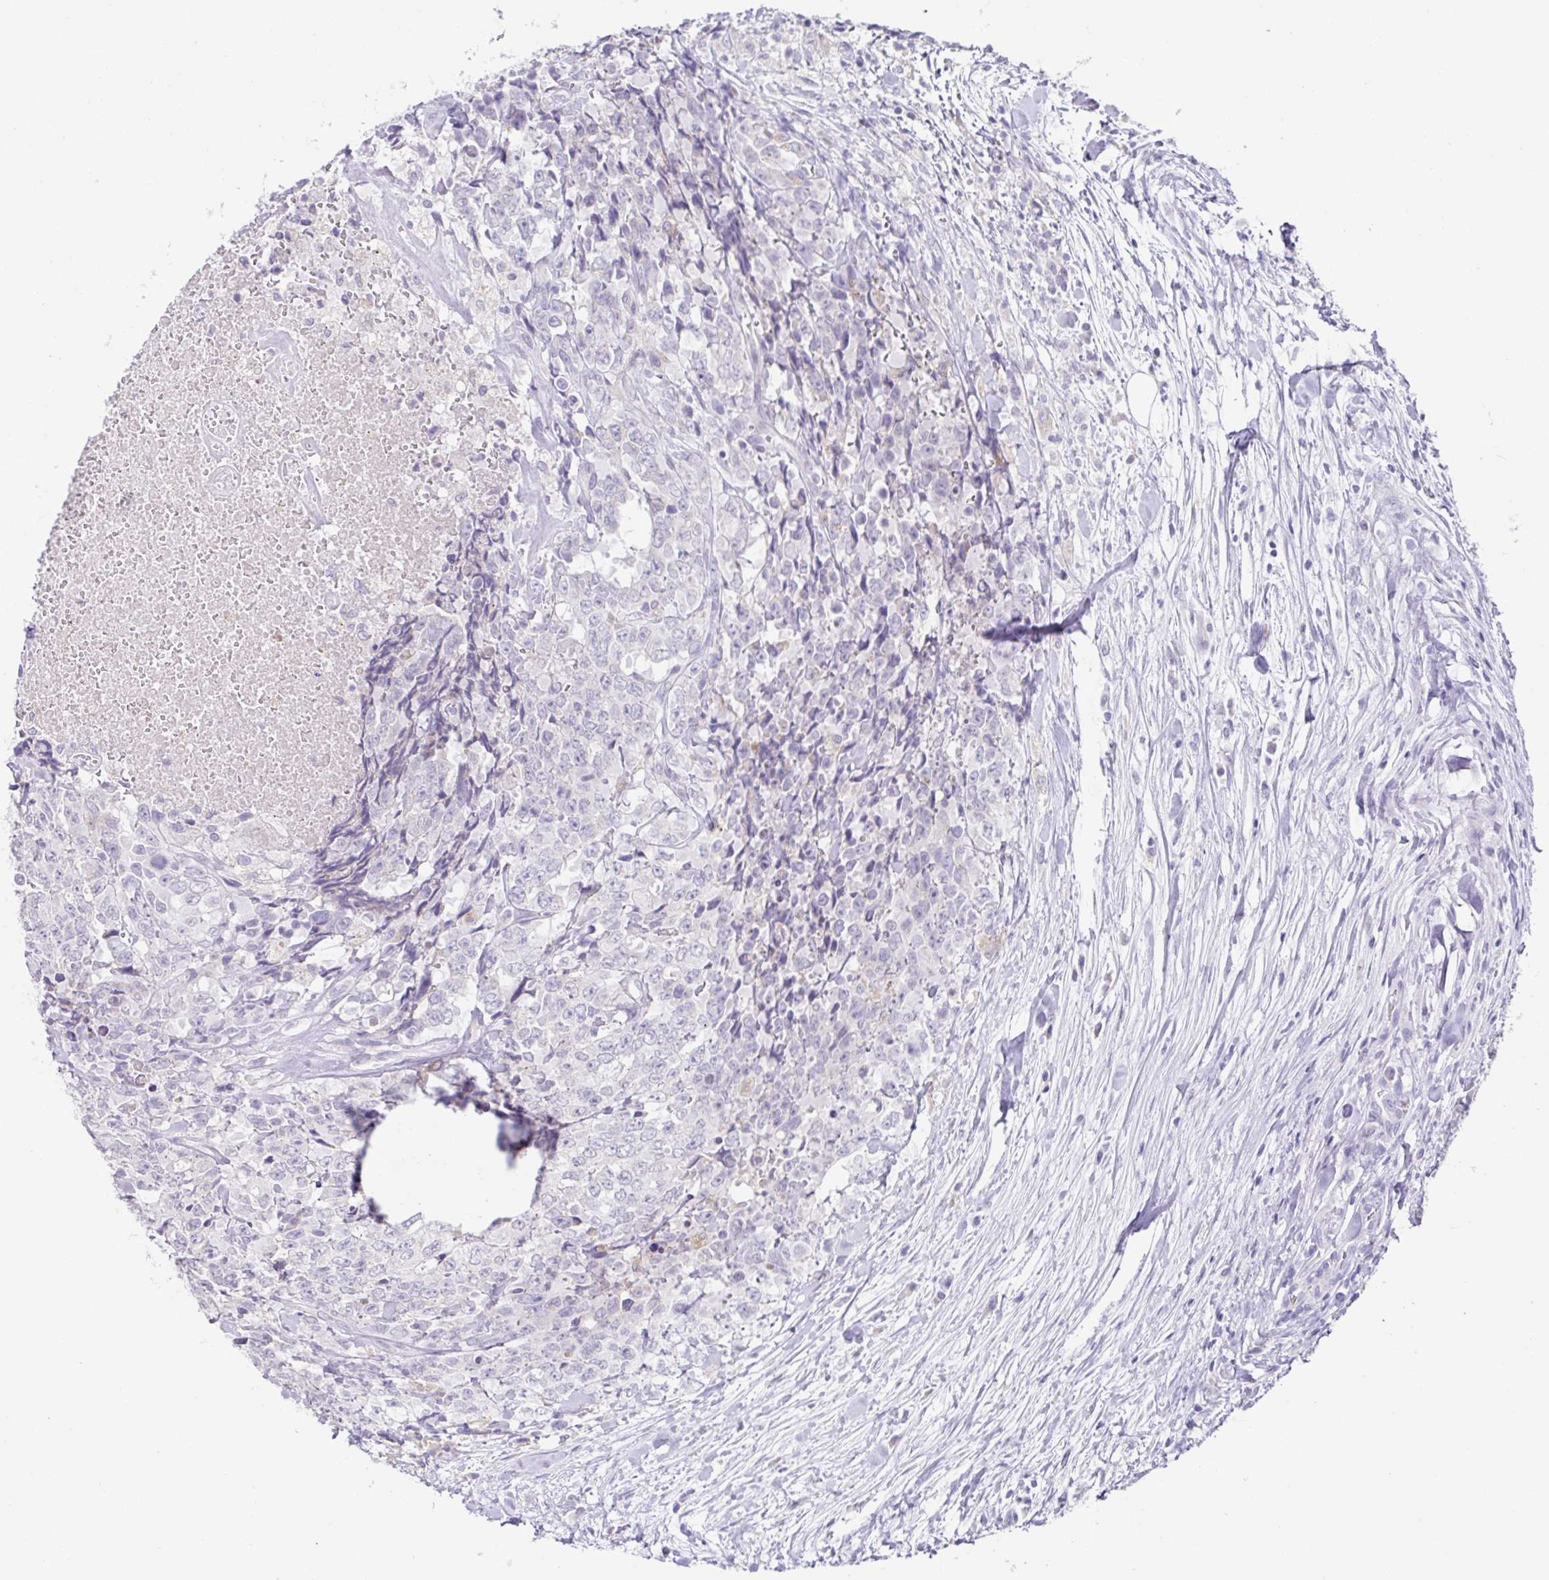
{"staining": {"intensity": "negative", "quantity": "none", "location": "none"}, "tissue": "testis cancer", "cell_type": "Tumor cells", "image_type": "cancer", "snomed": [{"axis": "morphology", "description": "Carcinoma, Embryonal, NOS"}, {"axis": "topography", "description": "Testis"}], "caption": "This is a image of immunohistochemistry (IHC) staining of embryonal carcinoma (testis), which shows no expression in tumor cells.", "gene": "RDH11", "patient": {"sex": "male", "age": 24}}